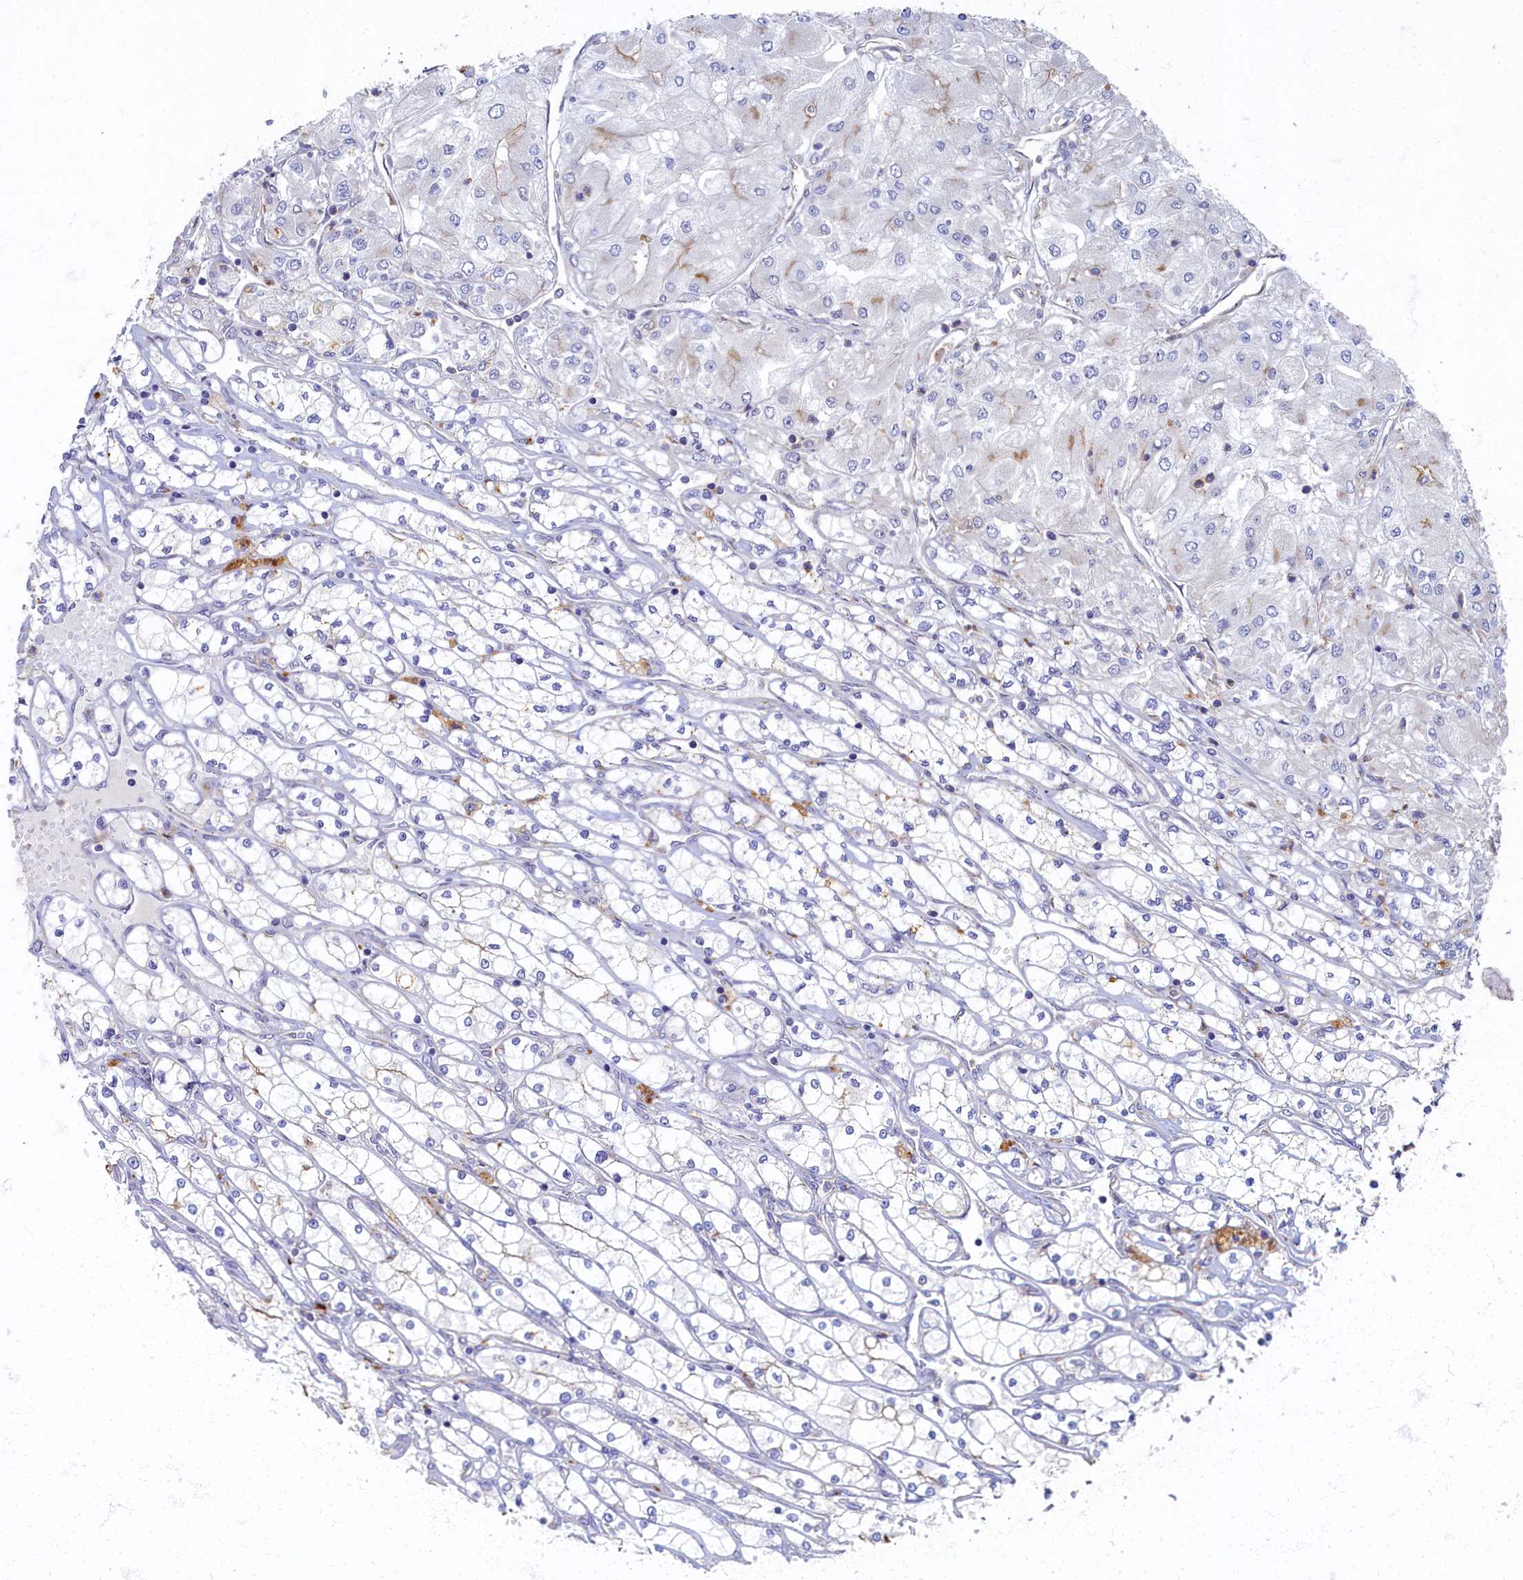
{"staining": {"intensity": "negative", "quantity": "none", "location": "none"}, "tissue": "renal cancer", "cell_type": "Tumor cells", "image_type": "cancer", "snomed": [{"axis": "morphology", "description": "Adenocarcinoma, NOS"}, {"axis": "topography", "description": "Kidney"}], "caption": "High magnification brightfield microscopy of renal cancer stained with DAB (3,3'-diaminobenzidine) (brown) and counterstained with hematoxylin (blue): tumor cells show no significant staining.", "gene": "PSMG2", "patient": {"sex": "male", "age": 80}}